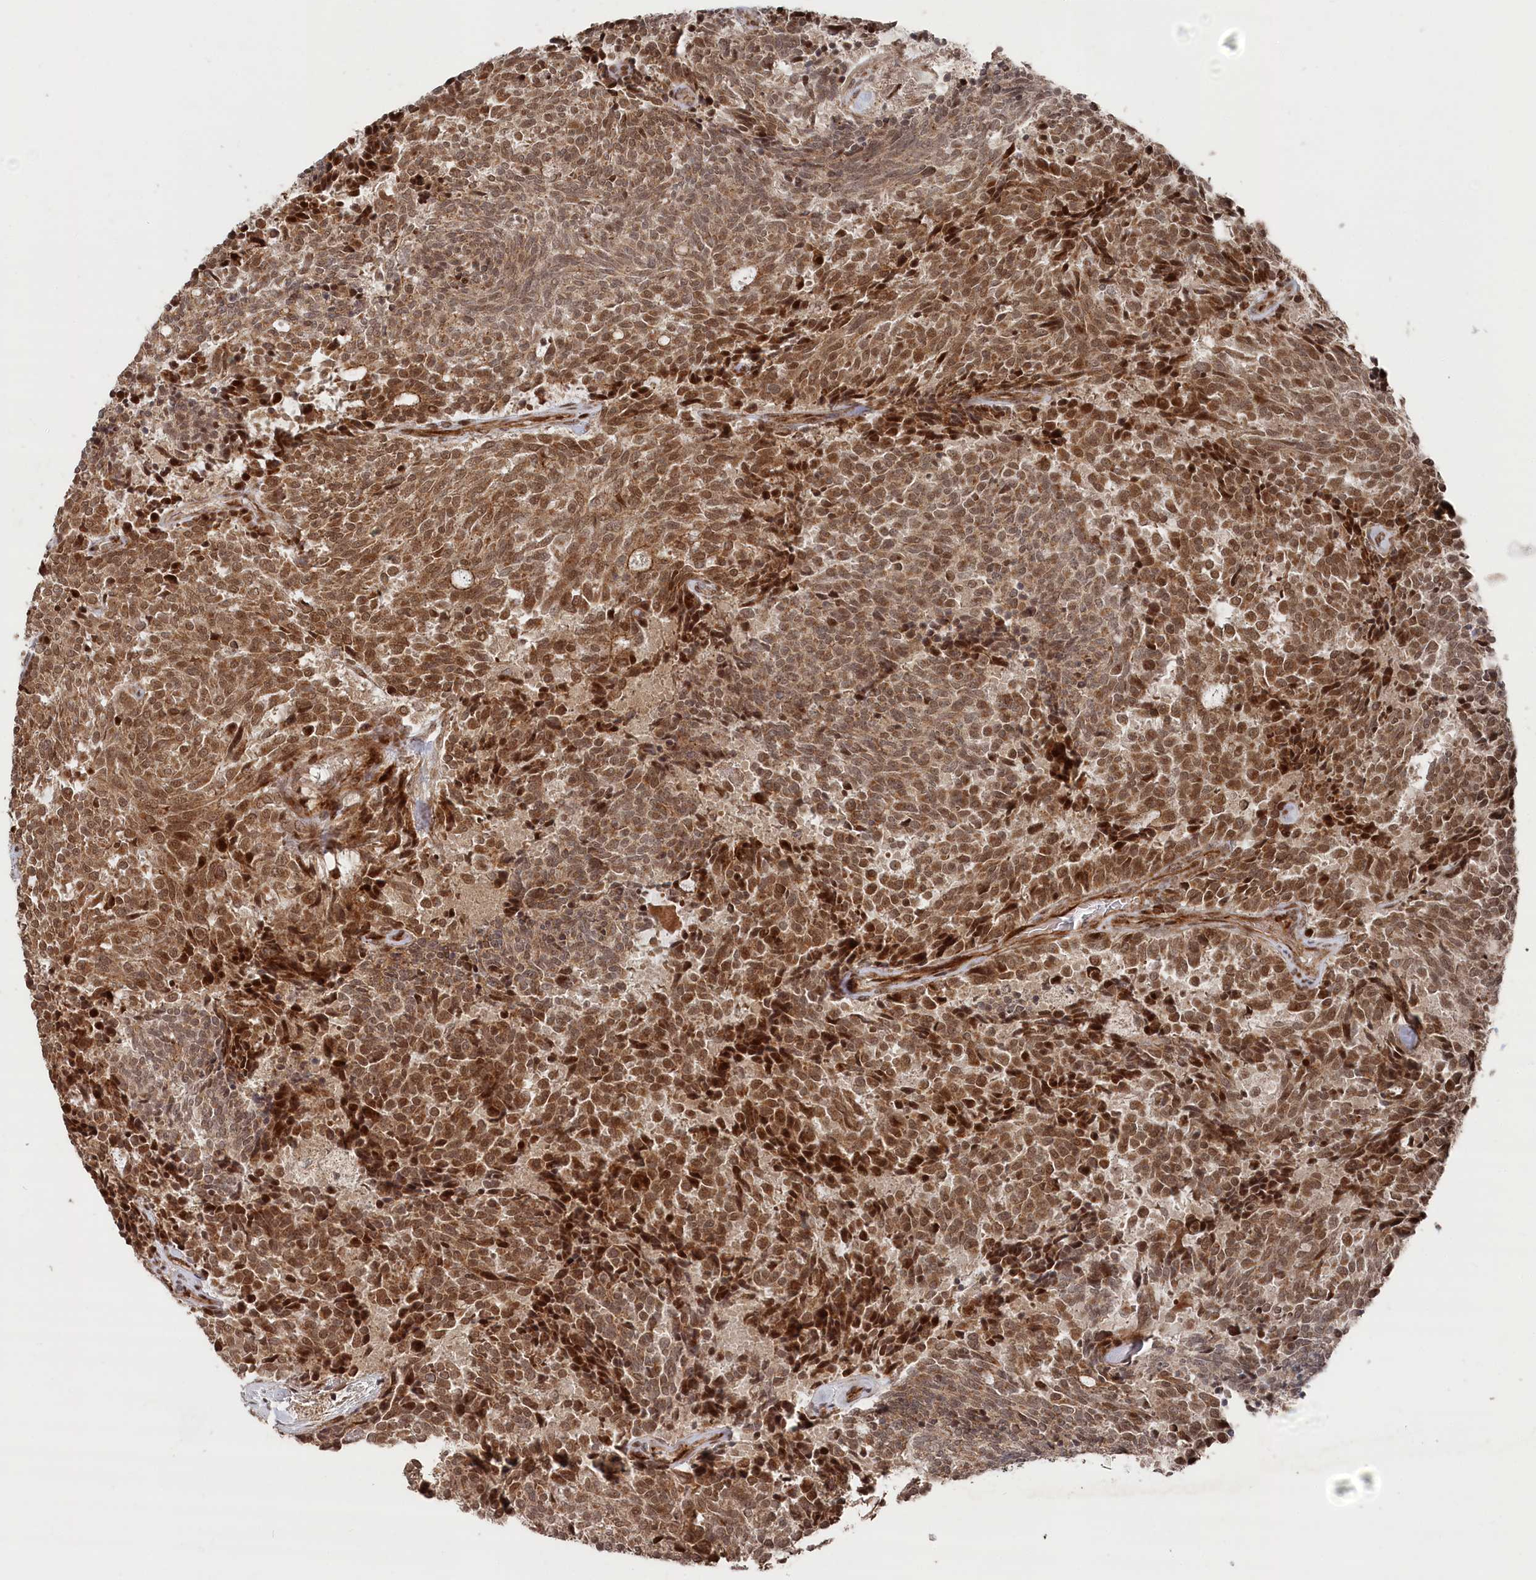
{"staining": {"intensity": "strong", "quantity": ">75%", "location": "cytoplasmic/membranous,nuclear"}, "tissue": "carcinoid", "cell_type": "Tumor cells", "image_type": "cancer", "snomed": [{"axis": "morphology", "description": "Carcinoid, malignant, NOS"}, {"axis": "topography", "description": "Pancreas"}], "caption": "This micrograph shows carcinoid (malignant) stained with immunohistochemistry to label a protein in brown. The cytoplasmic/membranous and nuclear of tumor cells show strong positivity for the protein. Nuclei are counter-stained blue.", "gene": "POLR3A", "patient": {"sex": "female", "age": 54}}